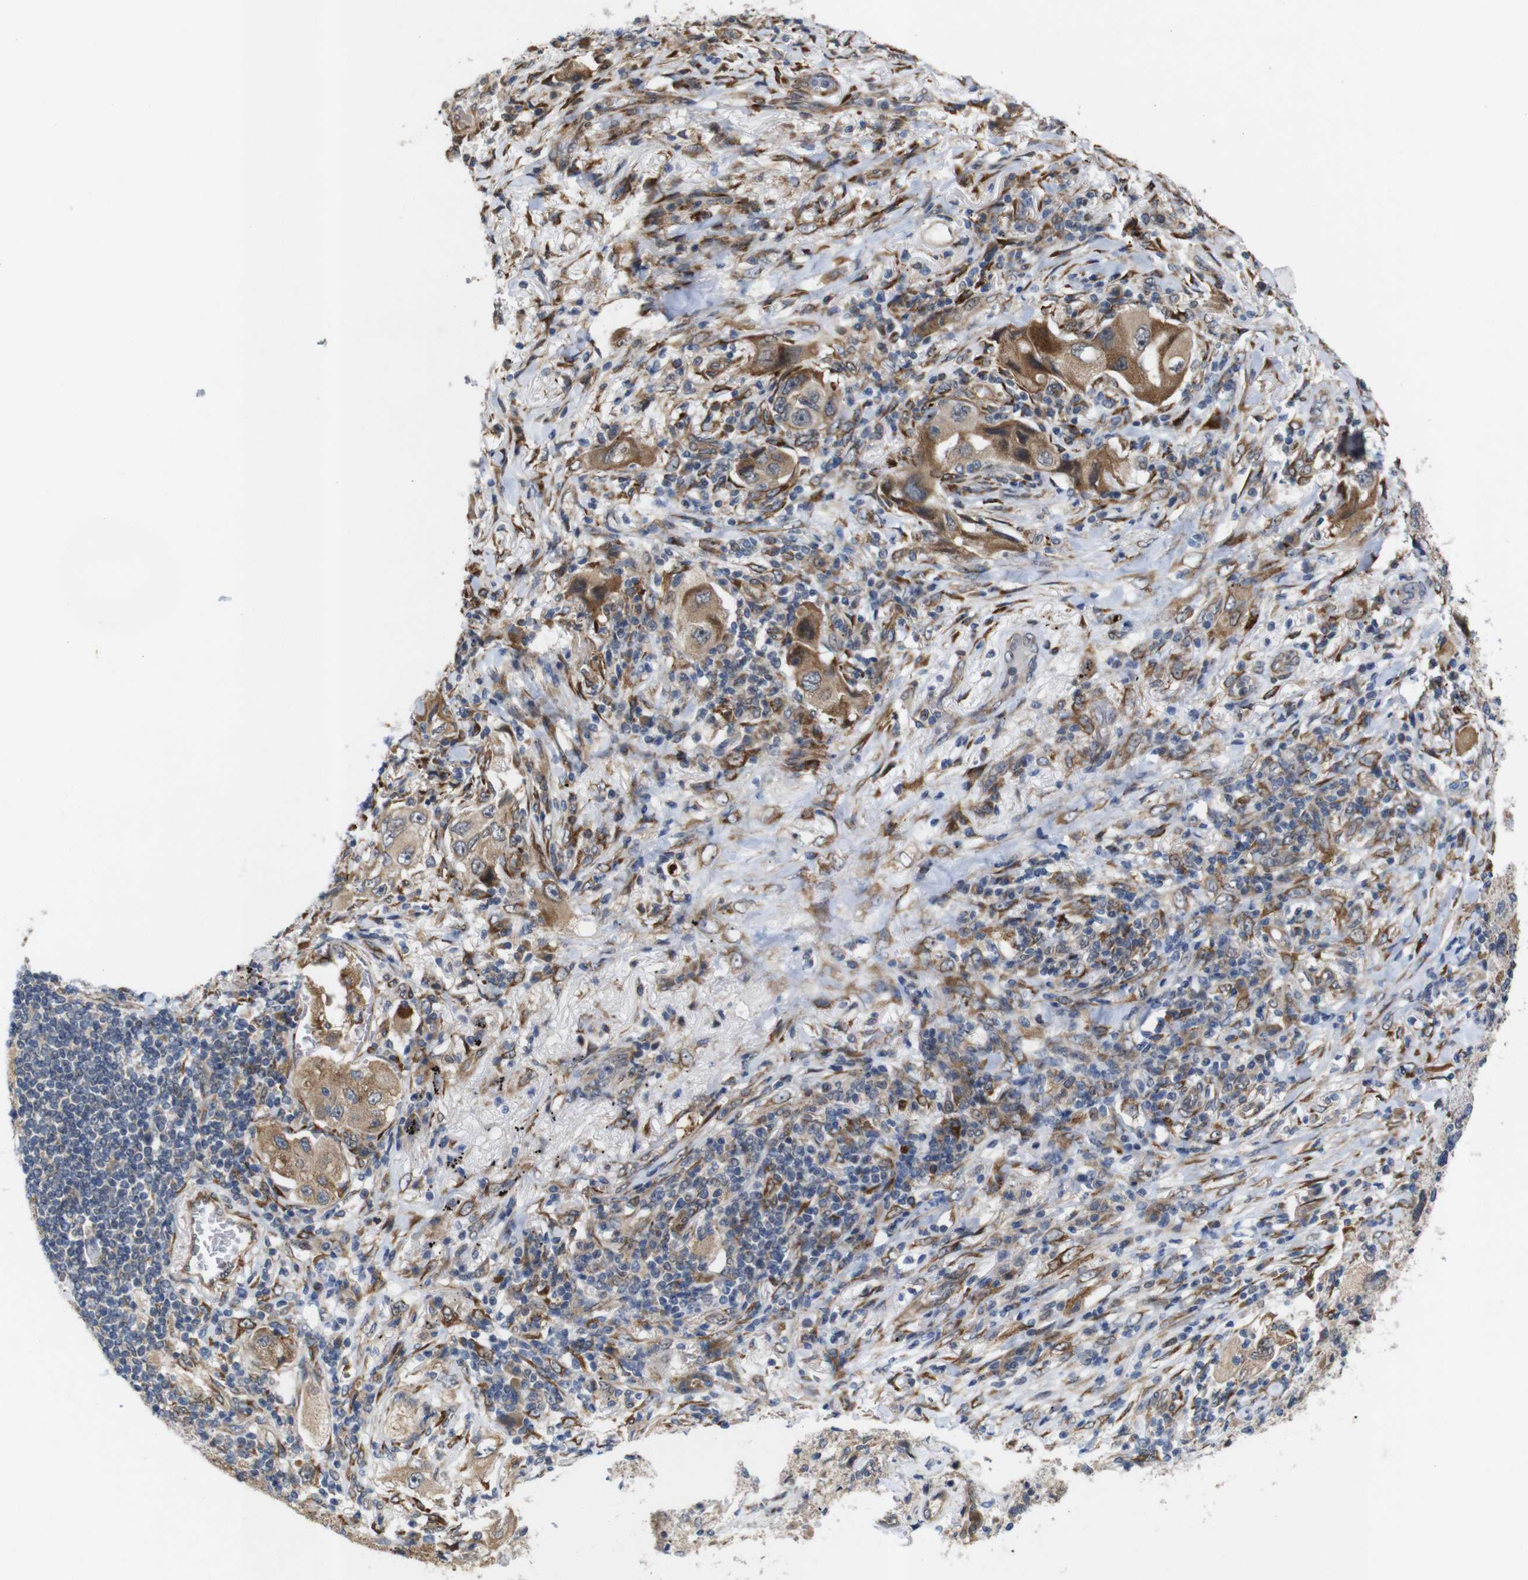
{"staining": {"intensity": "moderate", "quantity": ">75%", "location": "cytoplasmic/membranous"}, "tissue": "lung cancer", "cell_type": "Tumor cells", "image_type": "cancer", "snomed": [{"axis": "morphology", "description": "Adenocarcinoma, NOS"}, {"axis": "topography", "description": "Lung"}], "caption": "A brown stain shows moderate cytoplasmic/membranous staining of a protein in human adenocarcinoma (lung) tumor cells.", "gene": "P3H2", "patient": {"sex": "female", "age": 65}}